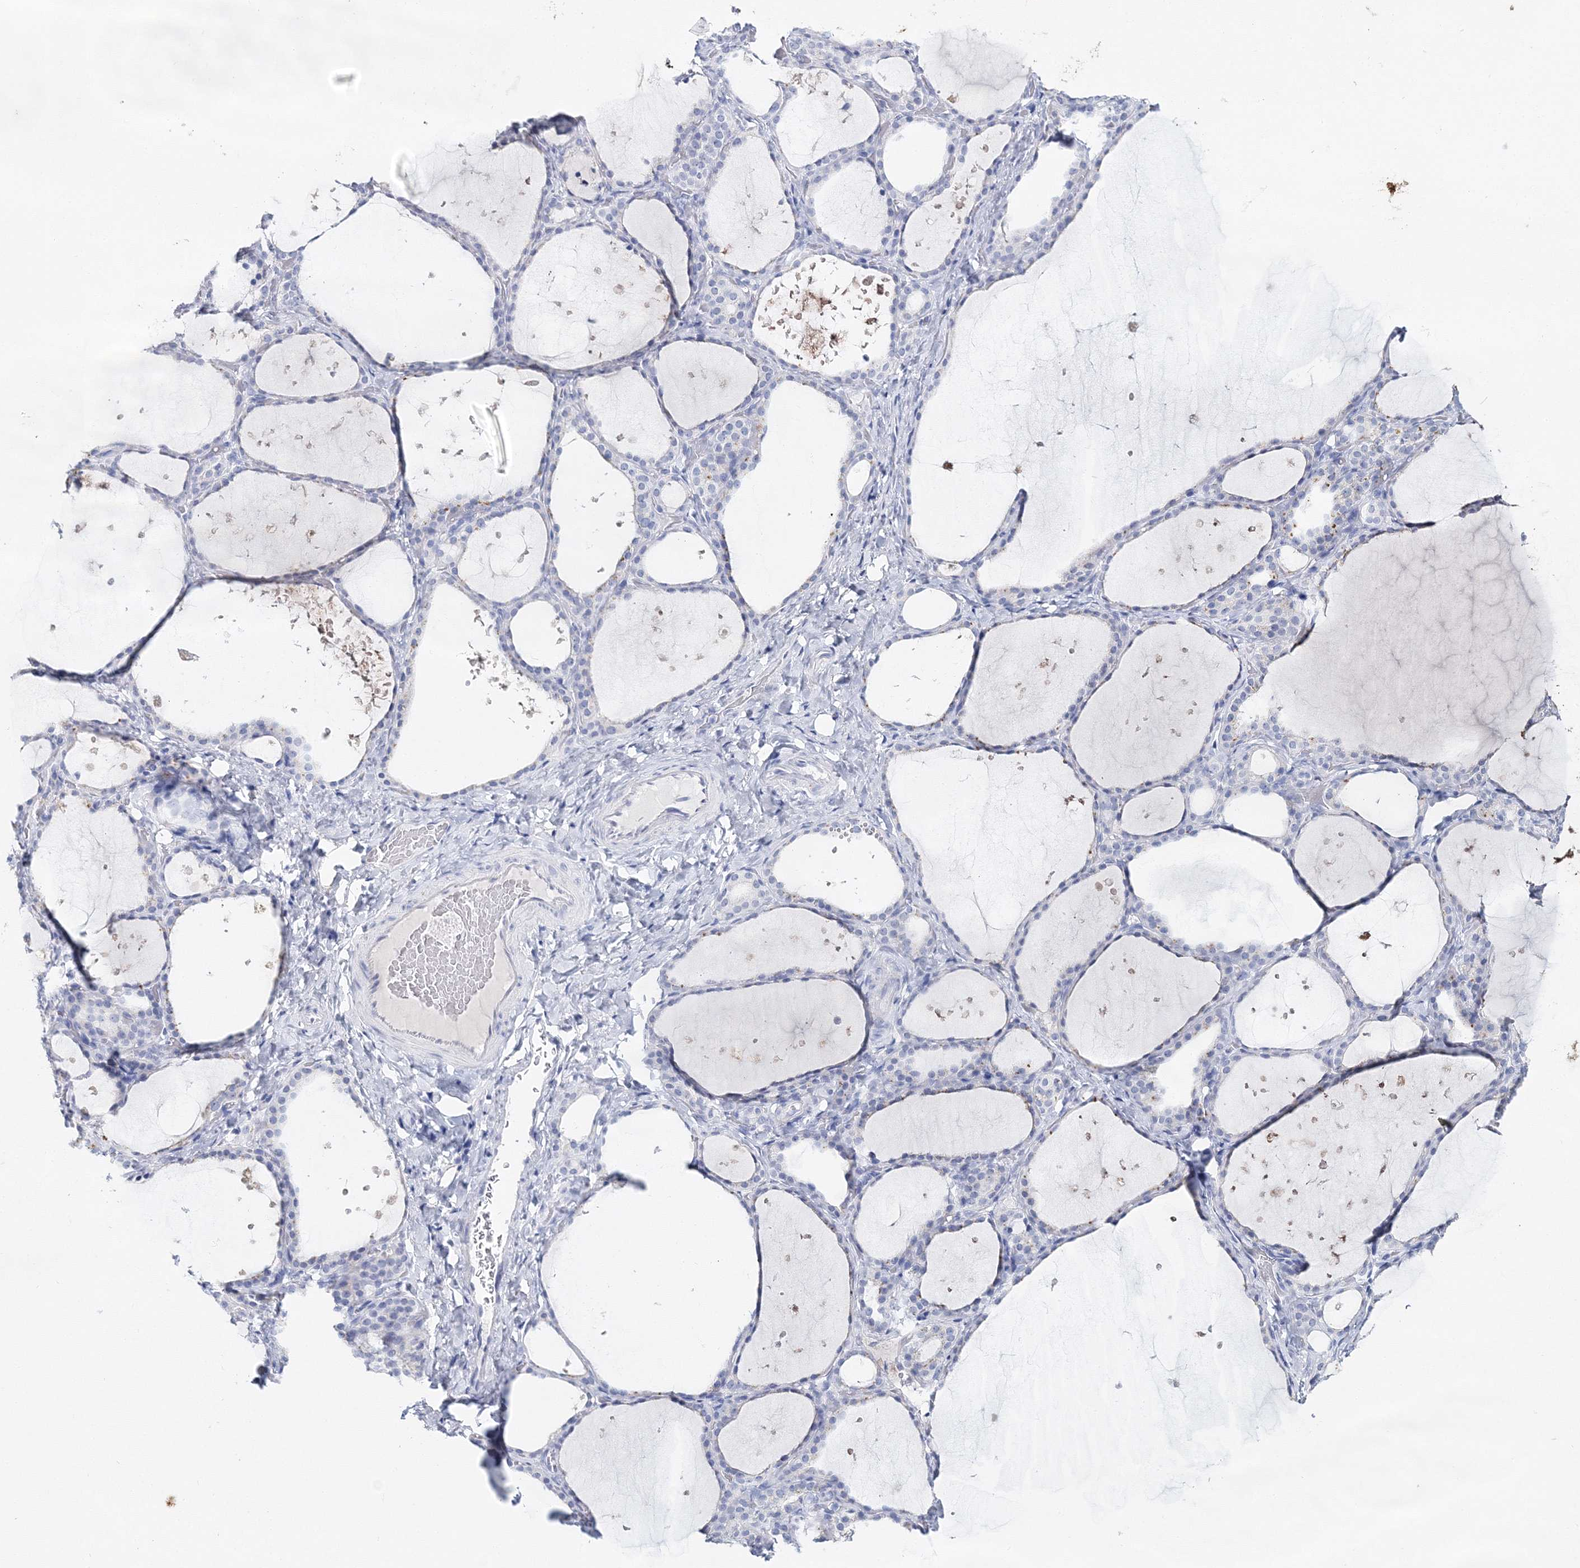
{"staining": {"intensity": "negative", "quantity": "none", "location": "none"}, "tissue": "thyroid gland", "cell_type": "Glandular cells", "image_type": "normal", "snomed": [{"axis": "morphology", "description": "Normal tissue, NOS"}, {"axis": "topography", "description": "Thyroid gland"}], "caption": "Human thyroid gland stained for a protein using immunohistochemistry demonstrates no staining in glandular cells.", "gene": "MYOZ2", "patient": {"sex": "female", "age": 44}}